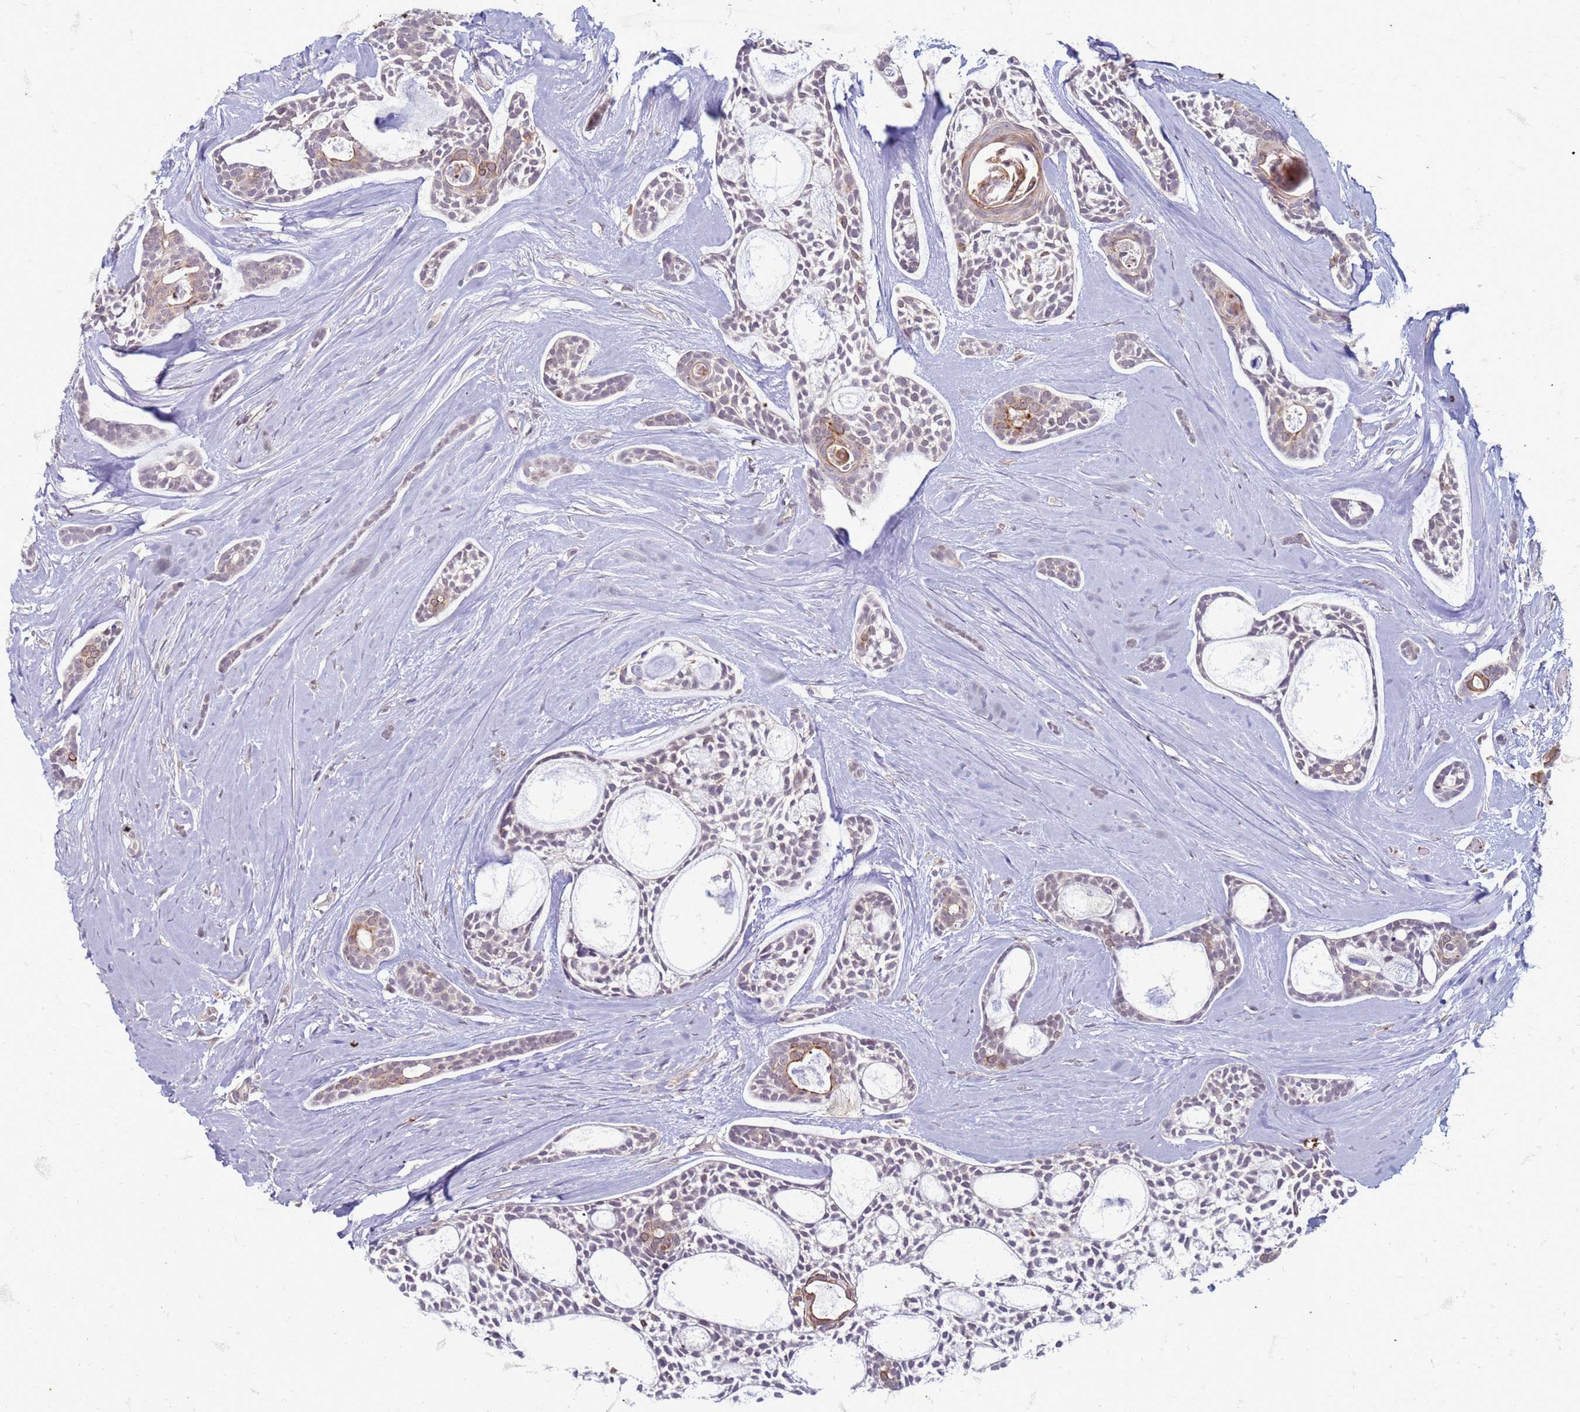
{"staining": {"intensity": "weak", "quantity": "25%-75%", "location": "cytoplasmic/membranous"}, "tissue": "head and neck cancer", "cell_type": "Tumor cells", "image_type": "cancer", "snomed": [{"axis": "morphology", "description": "Adenocarcinoma, NOS"}, {"axis": "topography", "description": "Subcutis"}, {"axis": "topography", "description": "Head-Neck"}], "caption": "Immunohistochemistry (DAB (3,3'-diaminobenzidine)) staining of head and neck adenocarcinoma reveals weak cytoplasmic/membranous protein positivity in about 25%-75% of tumor cells.", "gene": "SLC15A3", "patient": {"sex": "female", "age": 73}}